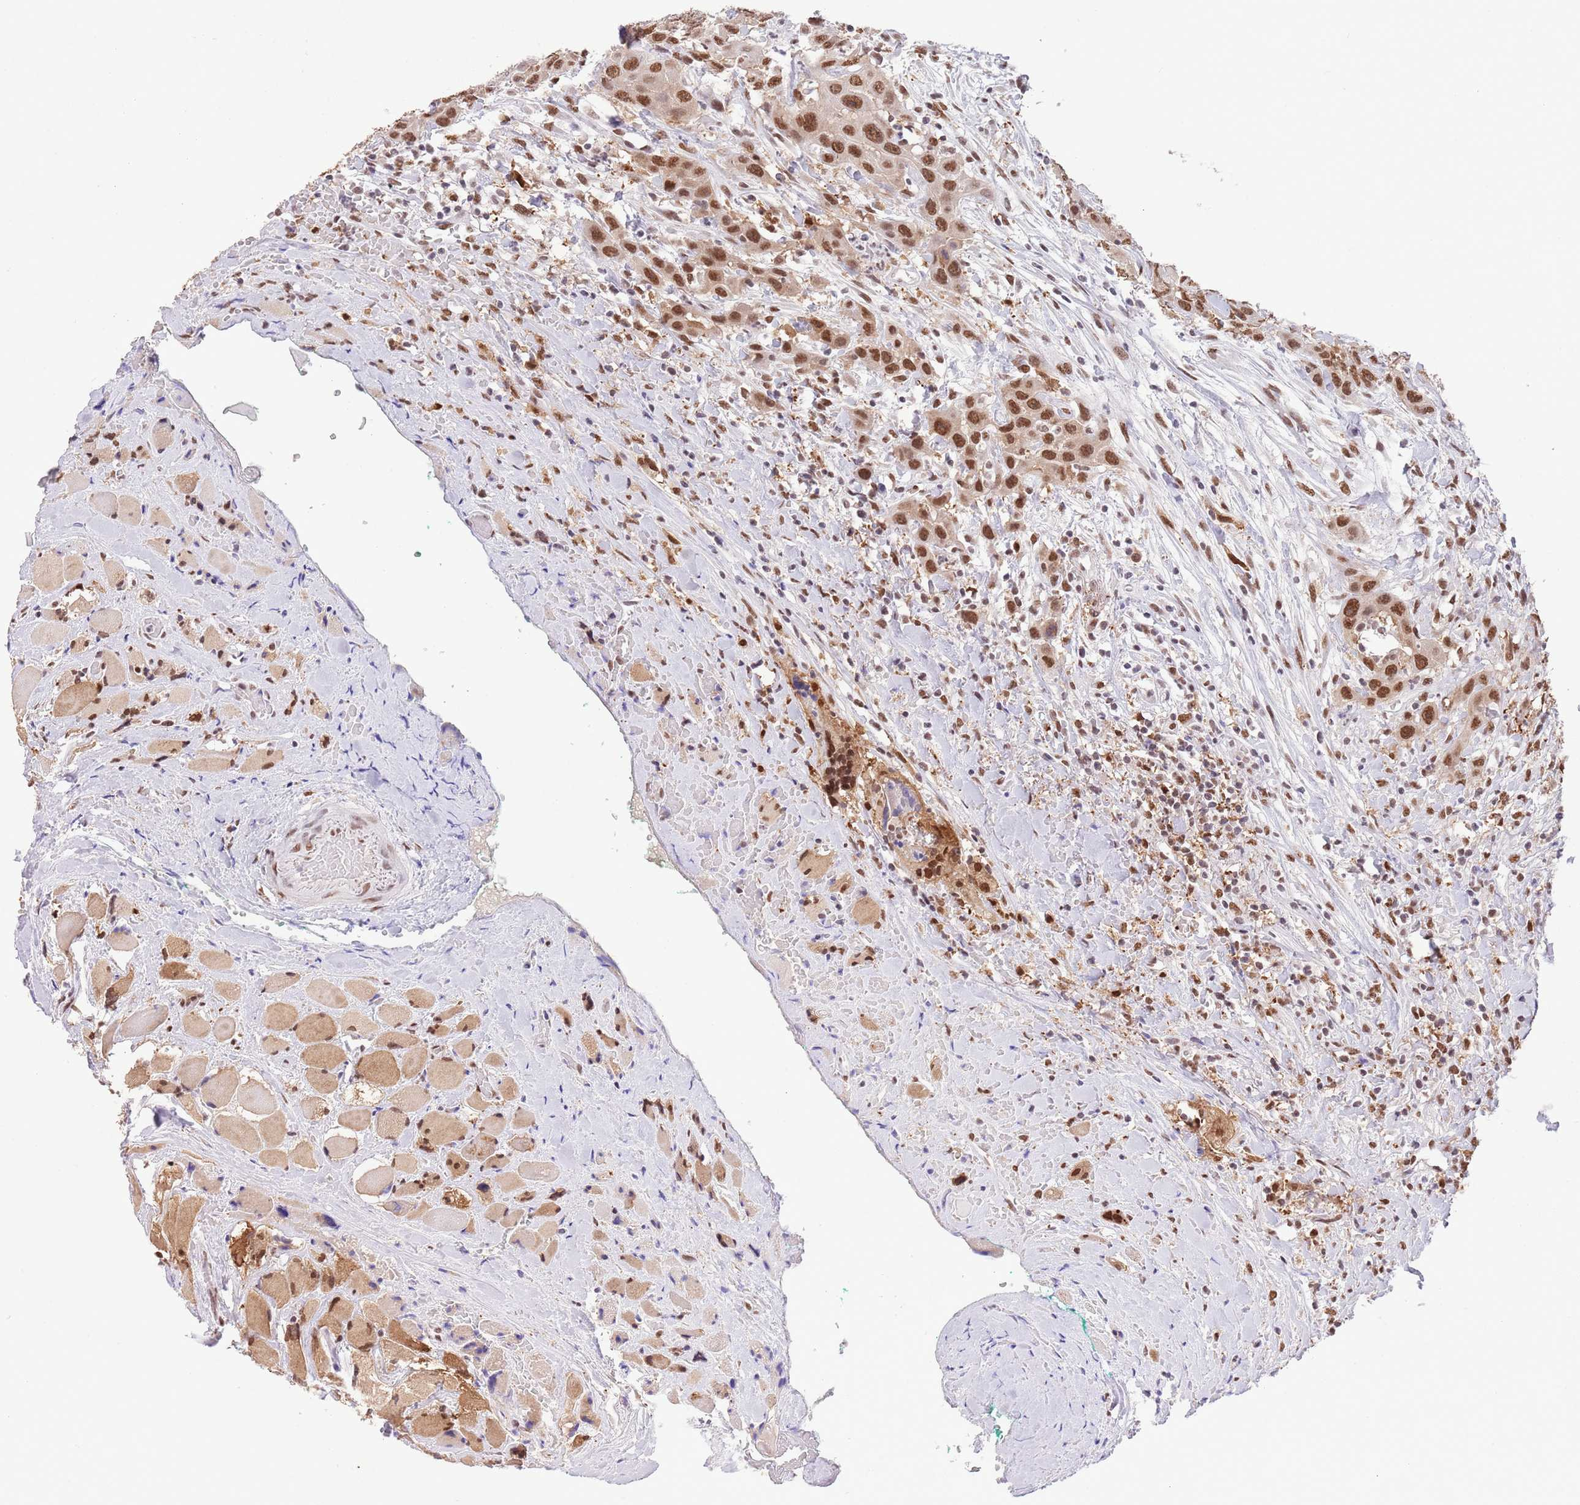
{"staining": {"intensity": "strong", "quantity": ">75%", "location": "nuclear"}, "tissue": "head and neck cancer", "cell_type": "Tumor cells", "image_type": "cancer", "snomed": [{"axis": "morphology", "description": "Squamous cell carcinoma, NOS"}, {"axis": "topography", "description": "Head-Neck"}], "caption": "Immunohistochemical staining of head and neck cancer shows high levels of strong nuclear expression in about >75% of tumor cells.", "gene": "TRIM32", "patient": {"sex": "male", "age": 81}}